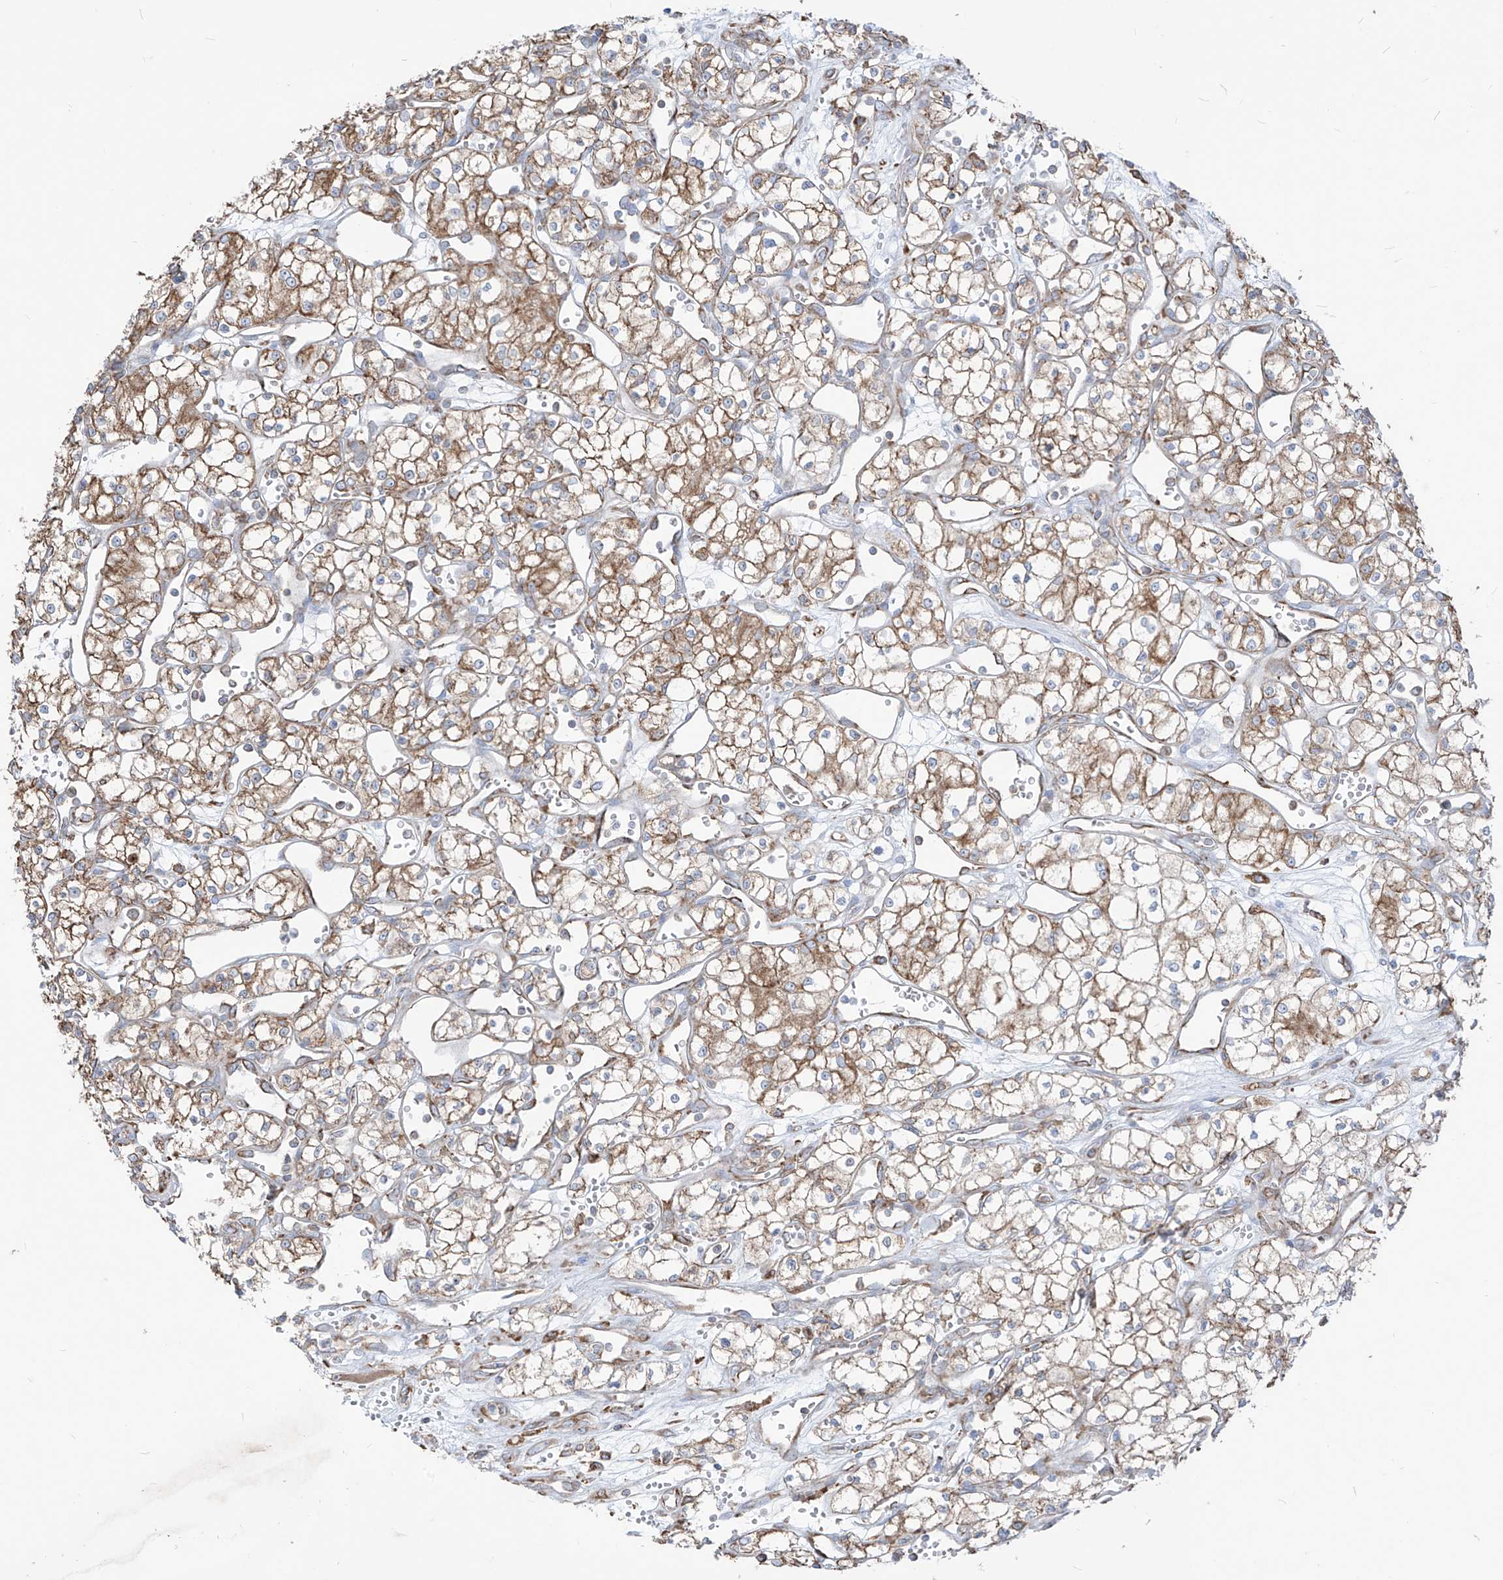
{"staining": {"intensity": "moderate", "quantity": "25%-75%", "location": "cytoplasmic/membranous"}, "tissue": "renal cancer", "cell_type": "Tumor cells", "image_type": "cancer", "snomed": [{"axis": "morphology", "description": "Adenocarcinoma, NOS"}, {"axis": "topography", "description": "Kidney"}], "caption": "Renal cancer was stained to show a protein in brown. There is medium levels of moderate cytoplasmic/membranous staining in approximately 25%-75% of tumor cells.", "gene": "PDIA6", "patient": {"sex": "male", "age": 59}}